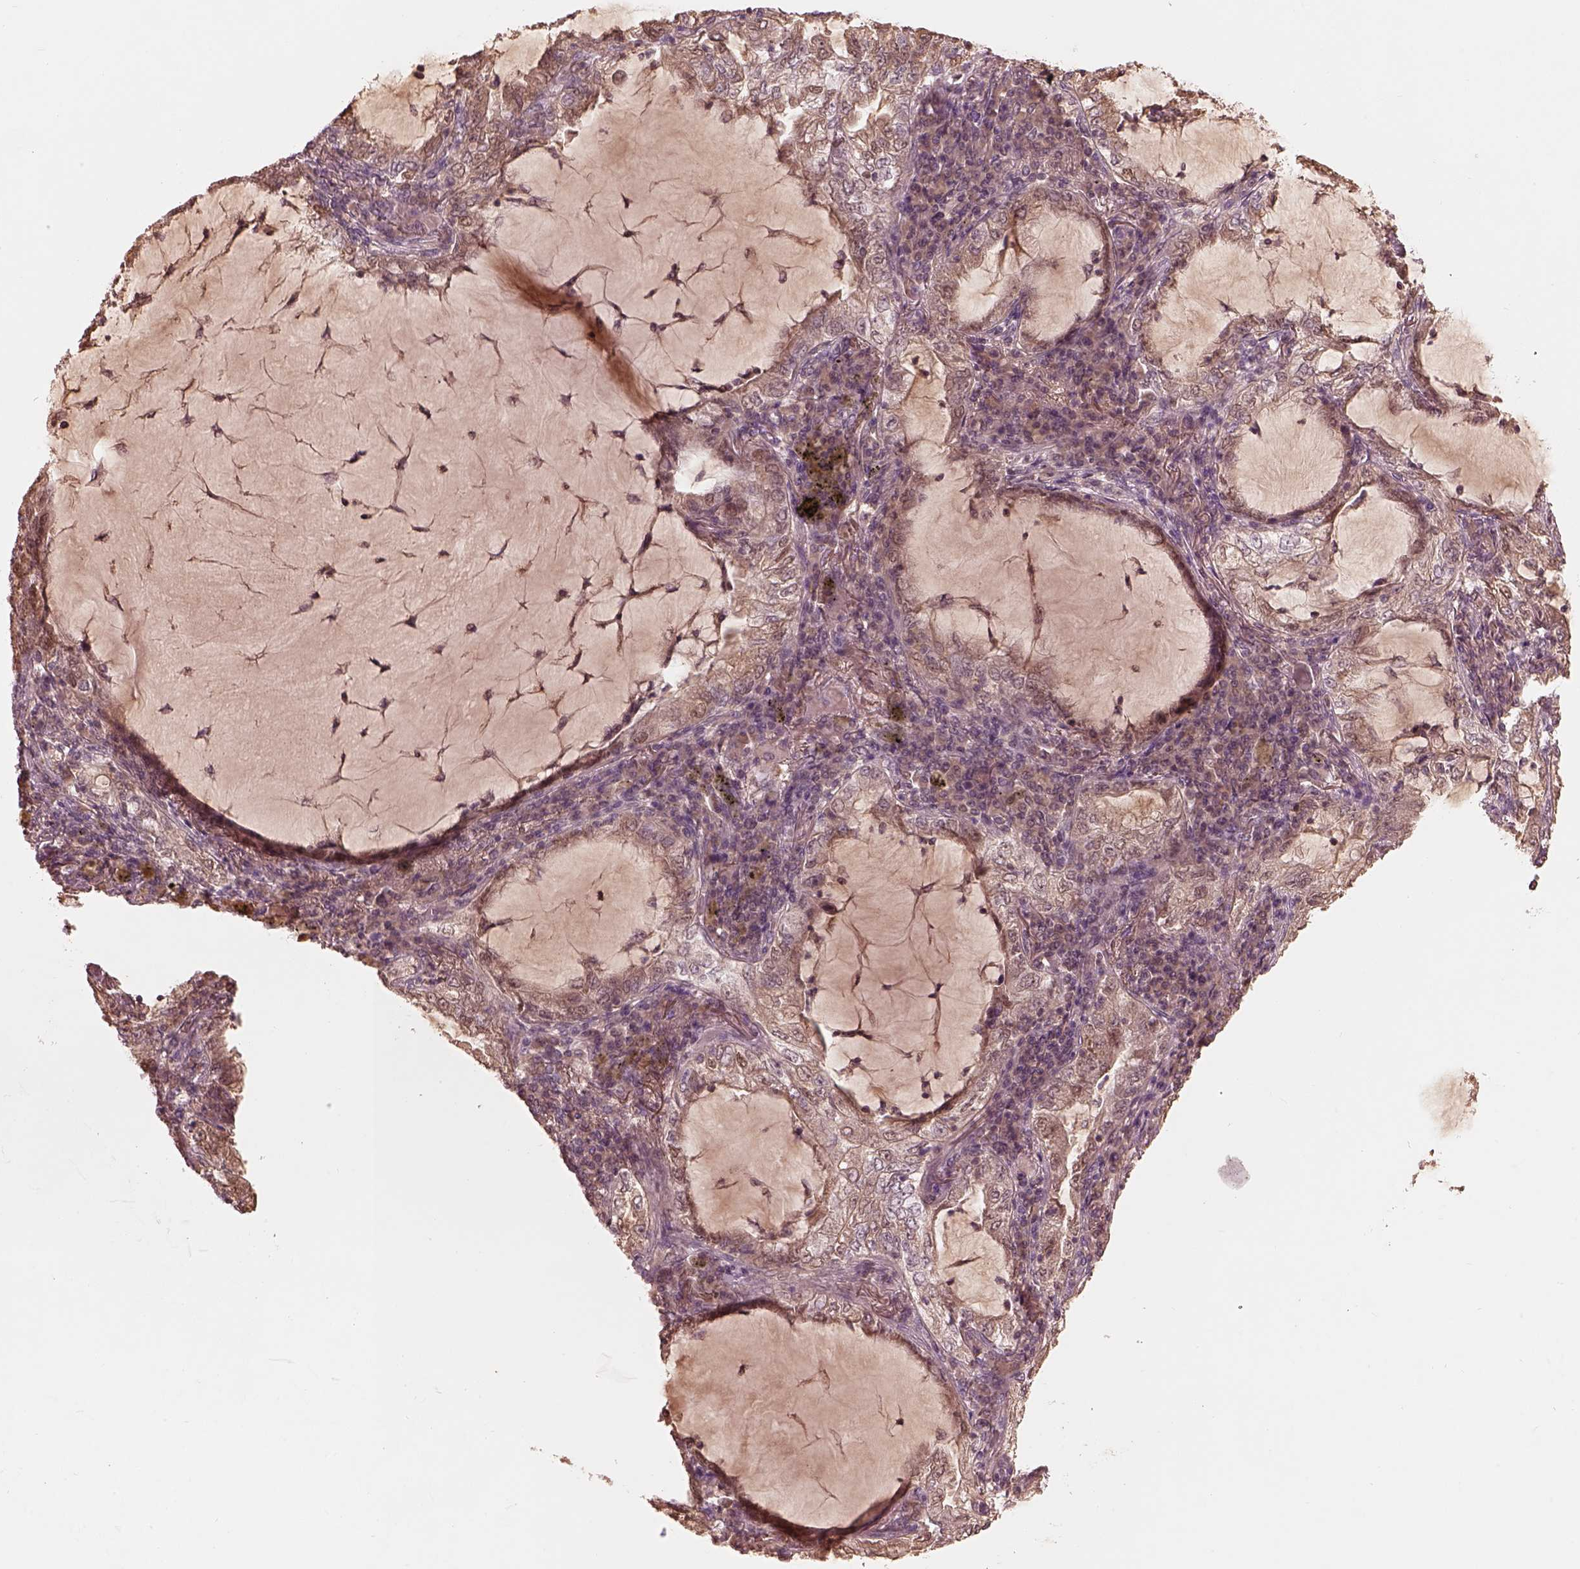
{"staining": {"intensity": "negative", "quantity": "none", "location": "none"}, "tissue": "lung cancer", "cell_type": "Tumor cells", "image_type": "cancer", "snomed": [{"axis": "morphology", "description": "Adenocarcinoma, NOS"}, {"axis": "topography", "description": "Lung"}], "caption": "This is an immunohistochemistry (IHC) photomicrograph of lung cancer (adenocarcinoma). There is no expression in tumor cells.", "gene": "TF", "patient": {"sex": "female", "age": 73}}